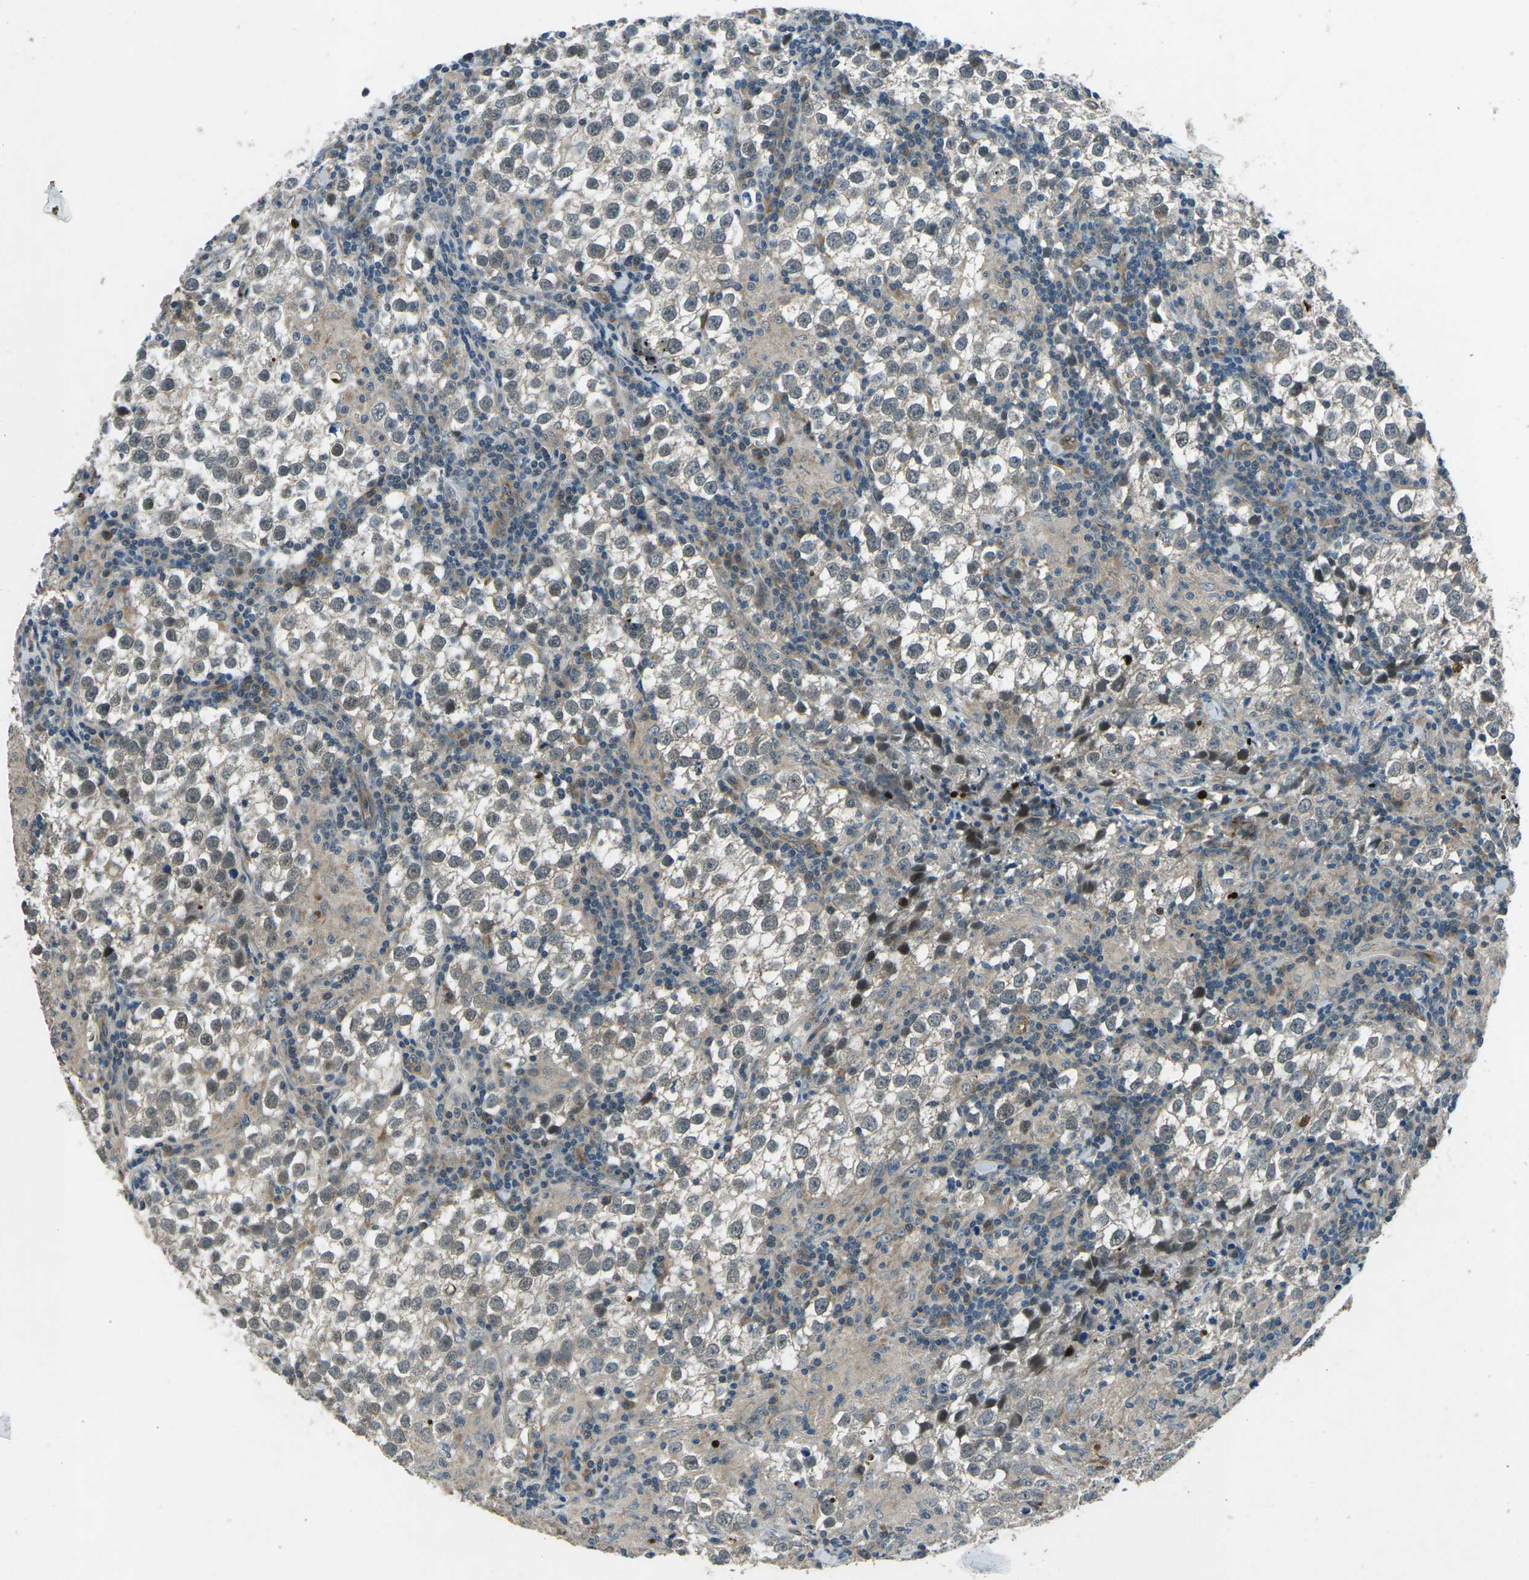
{"staining": {"intensity": "weak", "quantity": "25%-75%", "location": "cytoplasmic/membranous"}, "tissue": "testis cancer", "cell_type": "Tumor cells", "image_type": "cancer", "snomed": [{"axis": "morphology", "description": "Seminoma, NOS"}, {"axis": "morphology", "description": "Carcinoma, Embryonal, NOS"}, {"axis": "topography", "description": "Testis"}], "caption": "Immunohistochemistry (IHC) histopathology image of human embryonal carcinoma (testis) stained for a protein (brown), which shows low levels of weak cytoplasmic/membranous staining in approximately 25%-75% of tumor cells.", "gene": "AFAP1", "patient": {"sex": "male", "age": 36}}